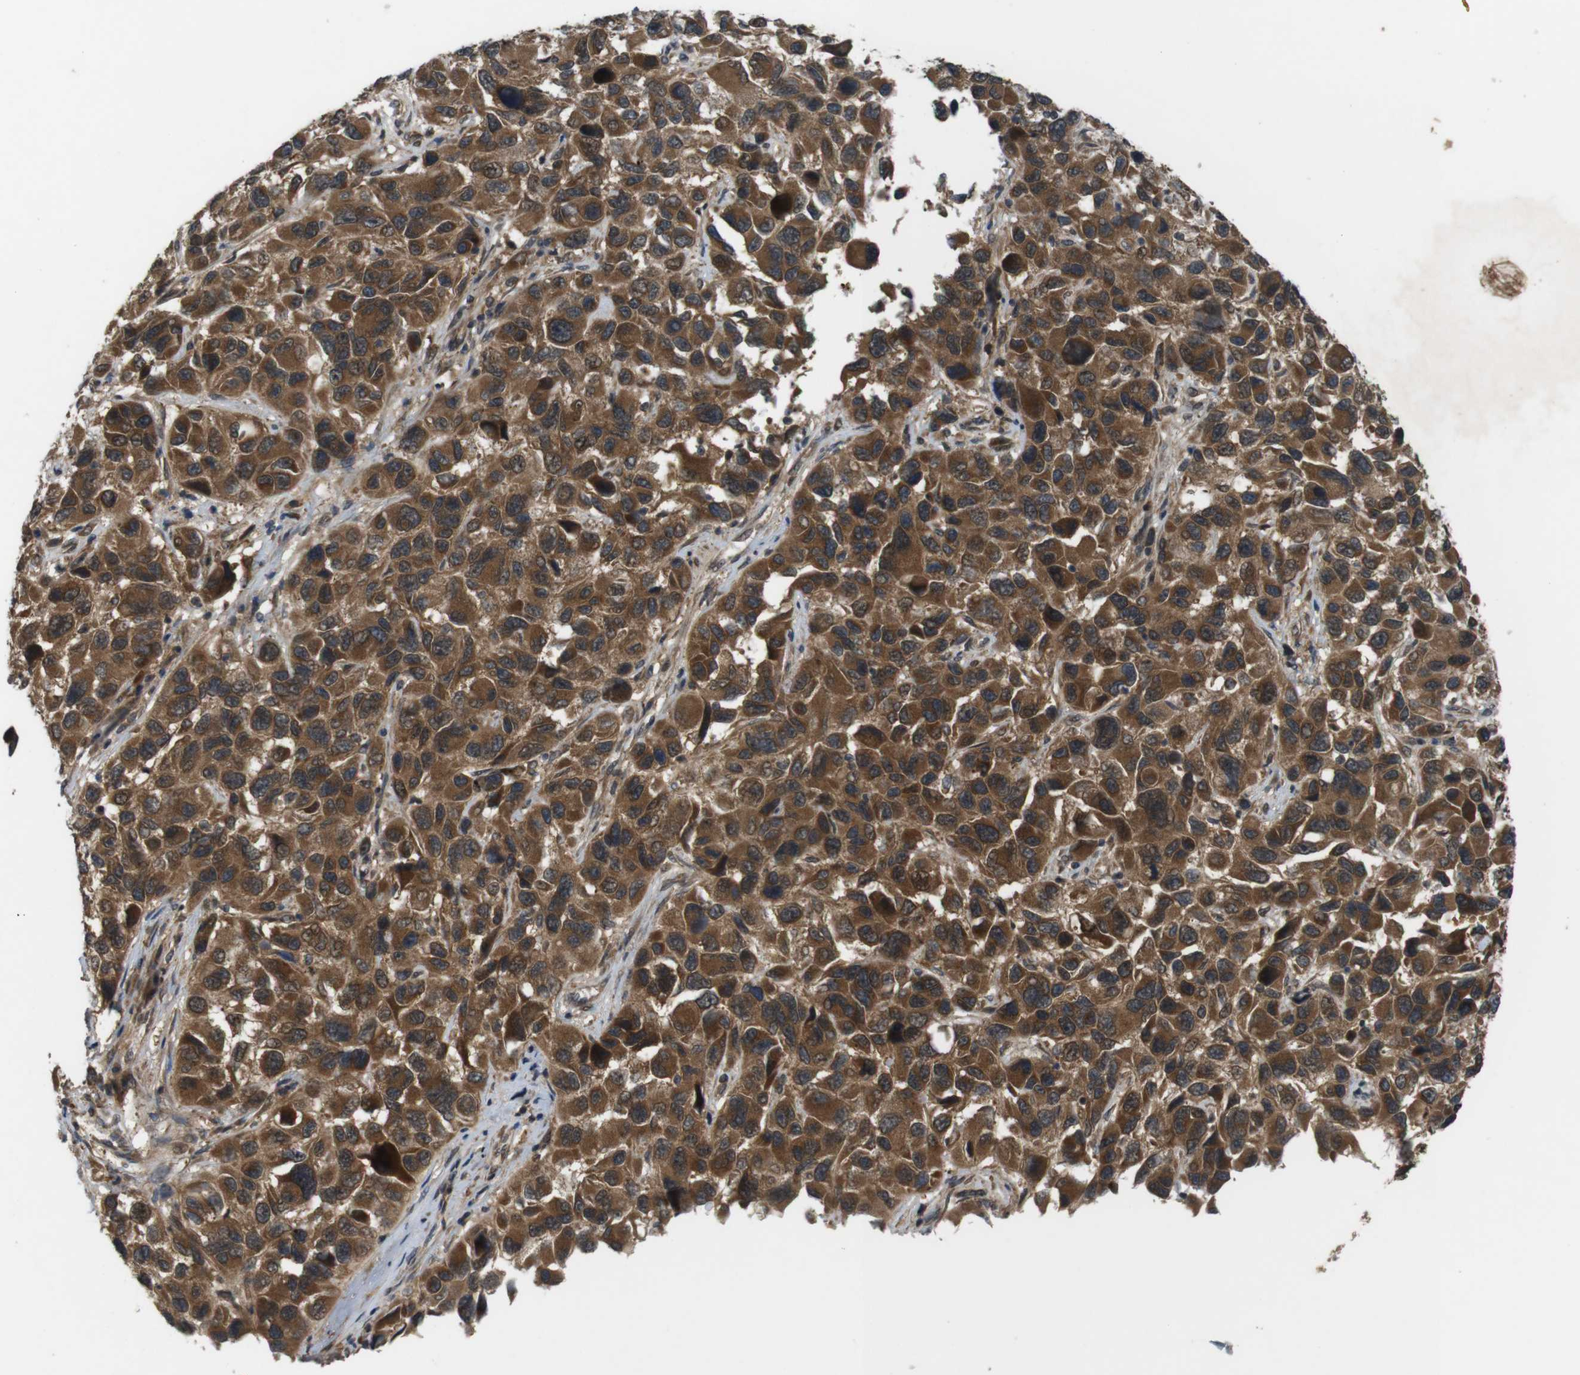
{"staining": {"intensity": "strong", "quantity": ">75%", "location": "cytoplasmic/membranous"}, "tissue": "melanoma", "cell_type": "Tumor cells", "image_type": "cancer", "snomed": [{"axis": "morphology", "description": "Malignant melanoma, NOS"}, {"axis": "topography", "description": "Skin"}], "caption": "Immunohistochemical staining of human melanoma shows high levels of strong cytoplasmic/membranous protein expression in about >75% of tumor cells.", "gene": "NFKBIE", "patient": {"sex": "male", "age": 53}}